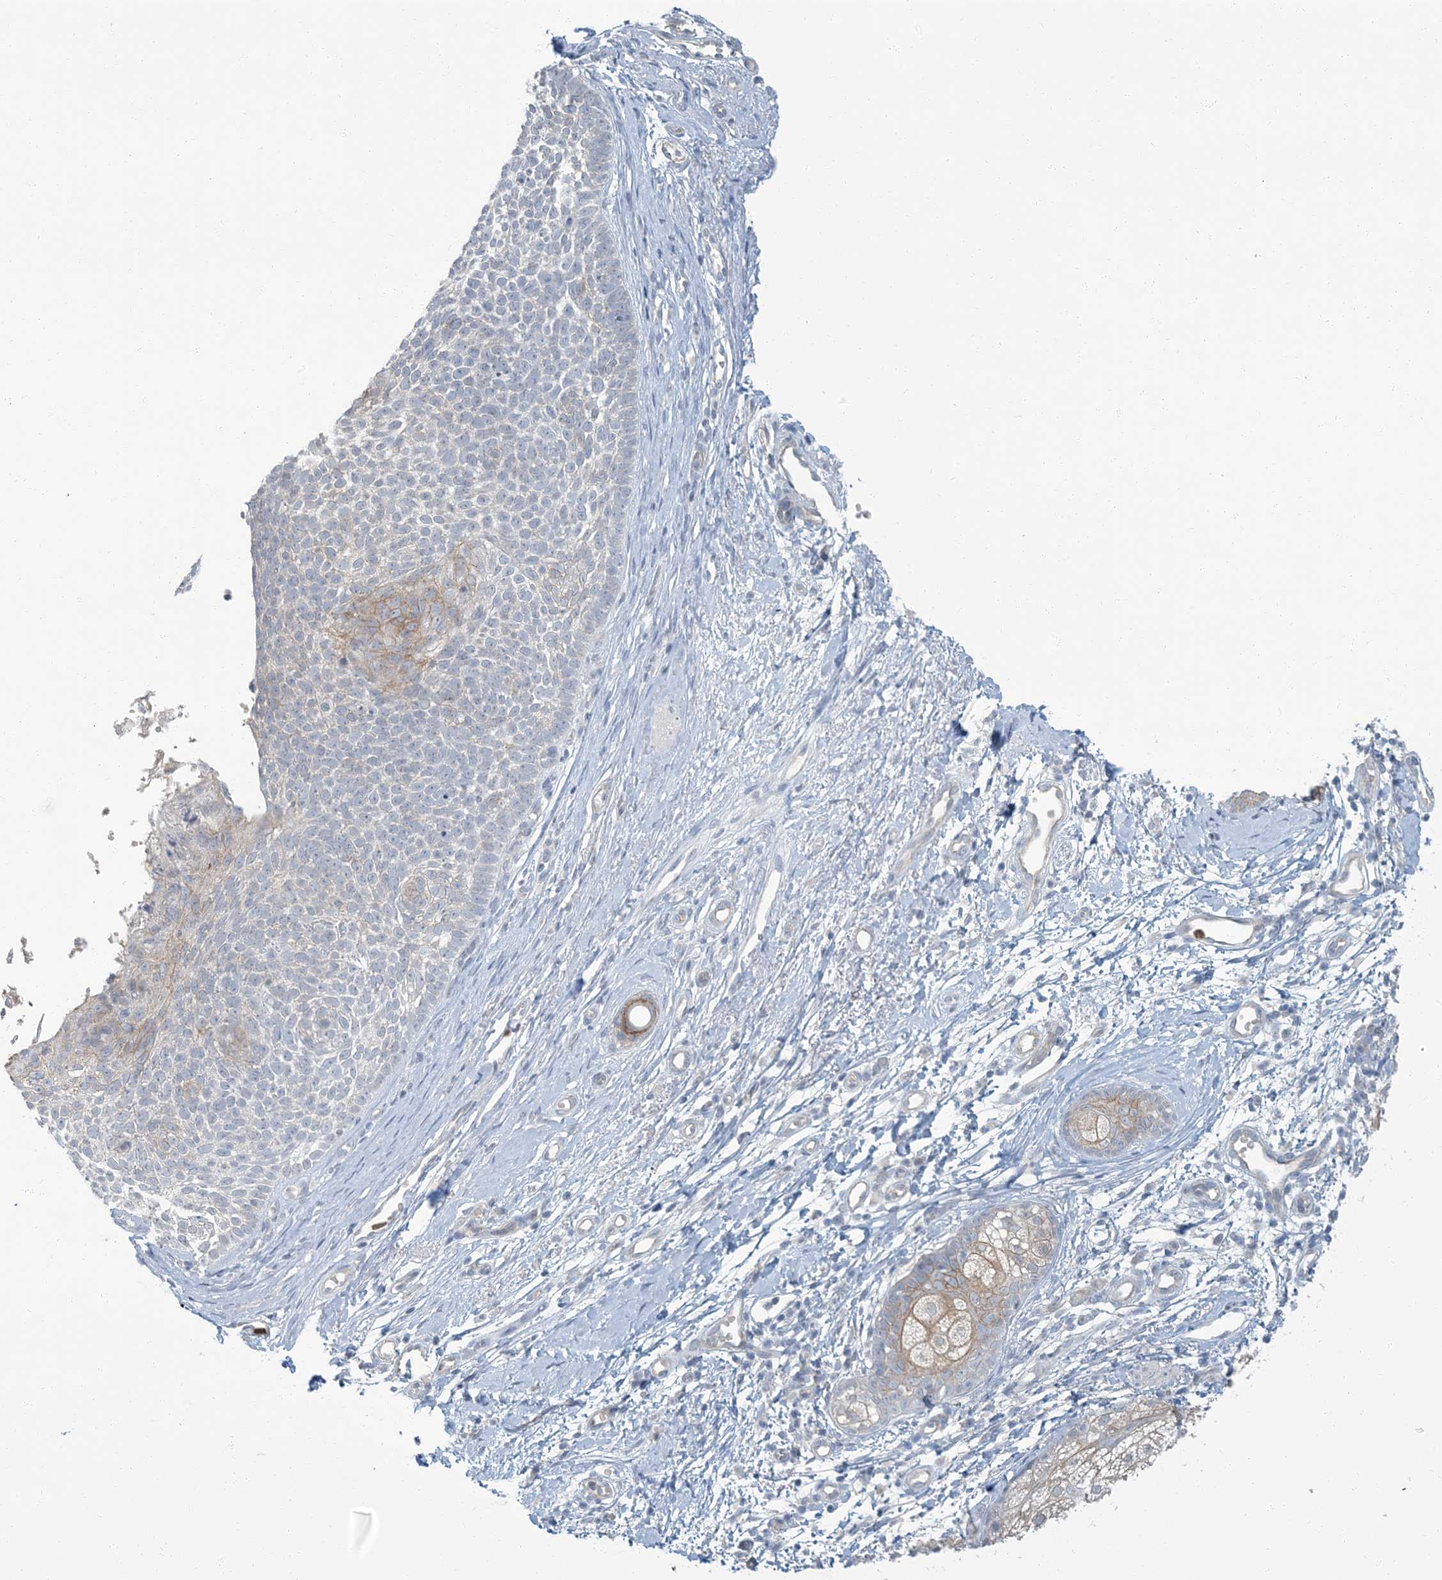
{"staining": {"intensity": "moderate", "quantity": "25%-75%", "location": "cytoplasmic/membranous"}, "tissue": "skin cancer", "cell_type": "Tumor cells", "image_type": "cancer", "snomed": [{"axis": "morphology", "description": "Basal cell carcinoma"}, {"axis": "topography", "description": "Skin"}], "caption": "Tumor cells show medium levels of moderate cytoplasmic/membranous staining in about 25%-75% of cells in skin cancer (basal cell carcinoma).", "gene": "EPHA4", "patient": {"sex": "female", "age": 81}}